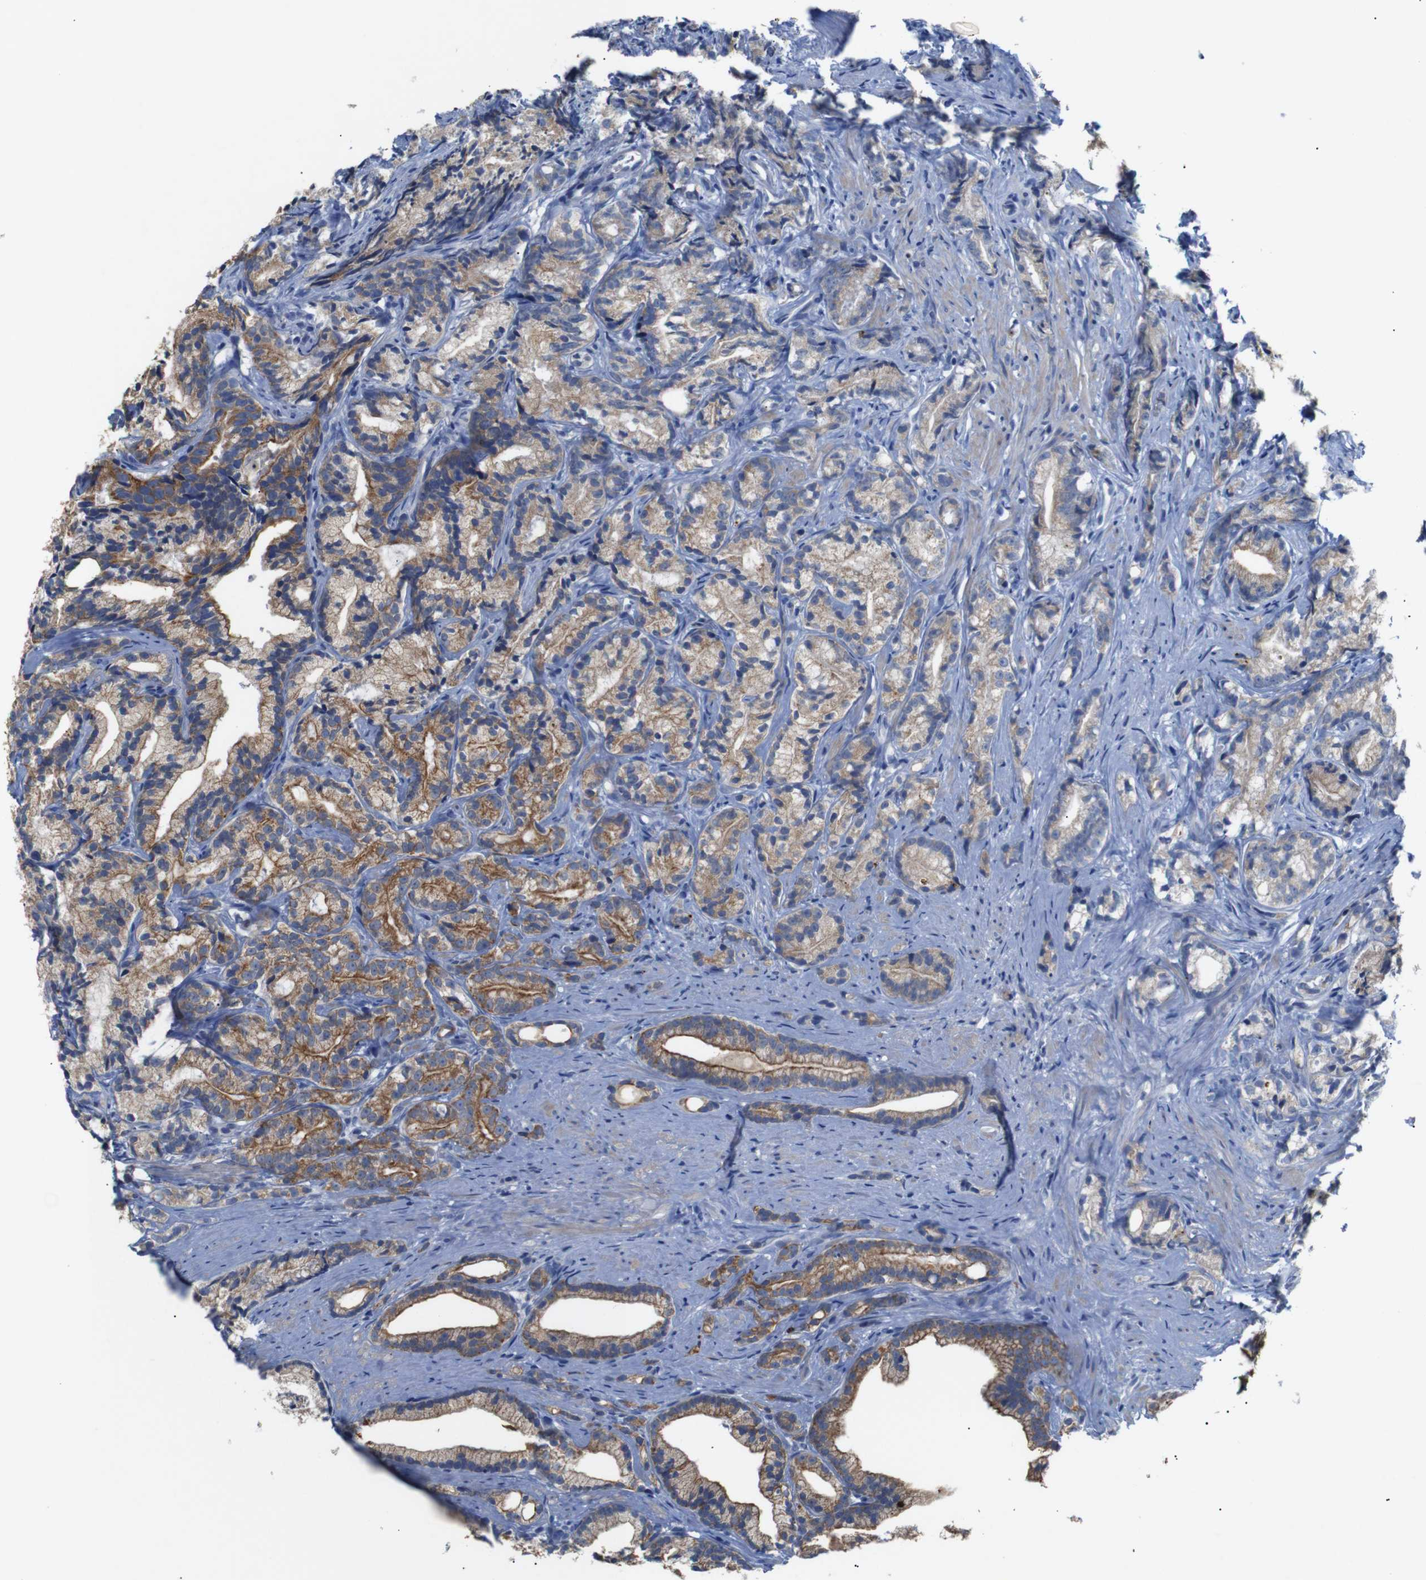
{"staining": {"intensity": "moderate", "quantity": ">75%", "location": "cytoplasmic/membranous"}, "tissue": "prostate cancer", "cell_type": "Tumor cells", "image_type": "cancer", "snomed": [{"axis": "morphology", "description": "Adenocarcinoma, Low grade"}, {"axis": "topography", "description": "Prostate"}], "caption": "Protein staining shows moderate cytoplasmic/membranous staining in approximately >75% of tumor cells in prostate cancer (adenocarcinoma (low-grade)). (Brightfield microscopy of DAB IHC at high magnification).", "gene": "ALOX15", "patient": {"sex": "male", "age": 89}}